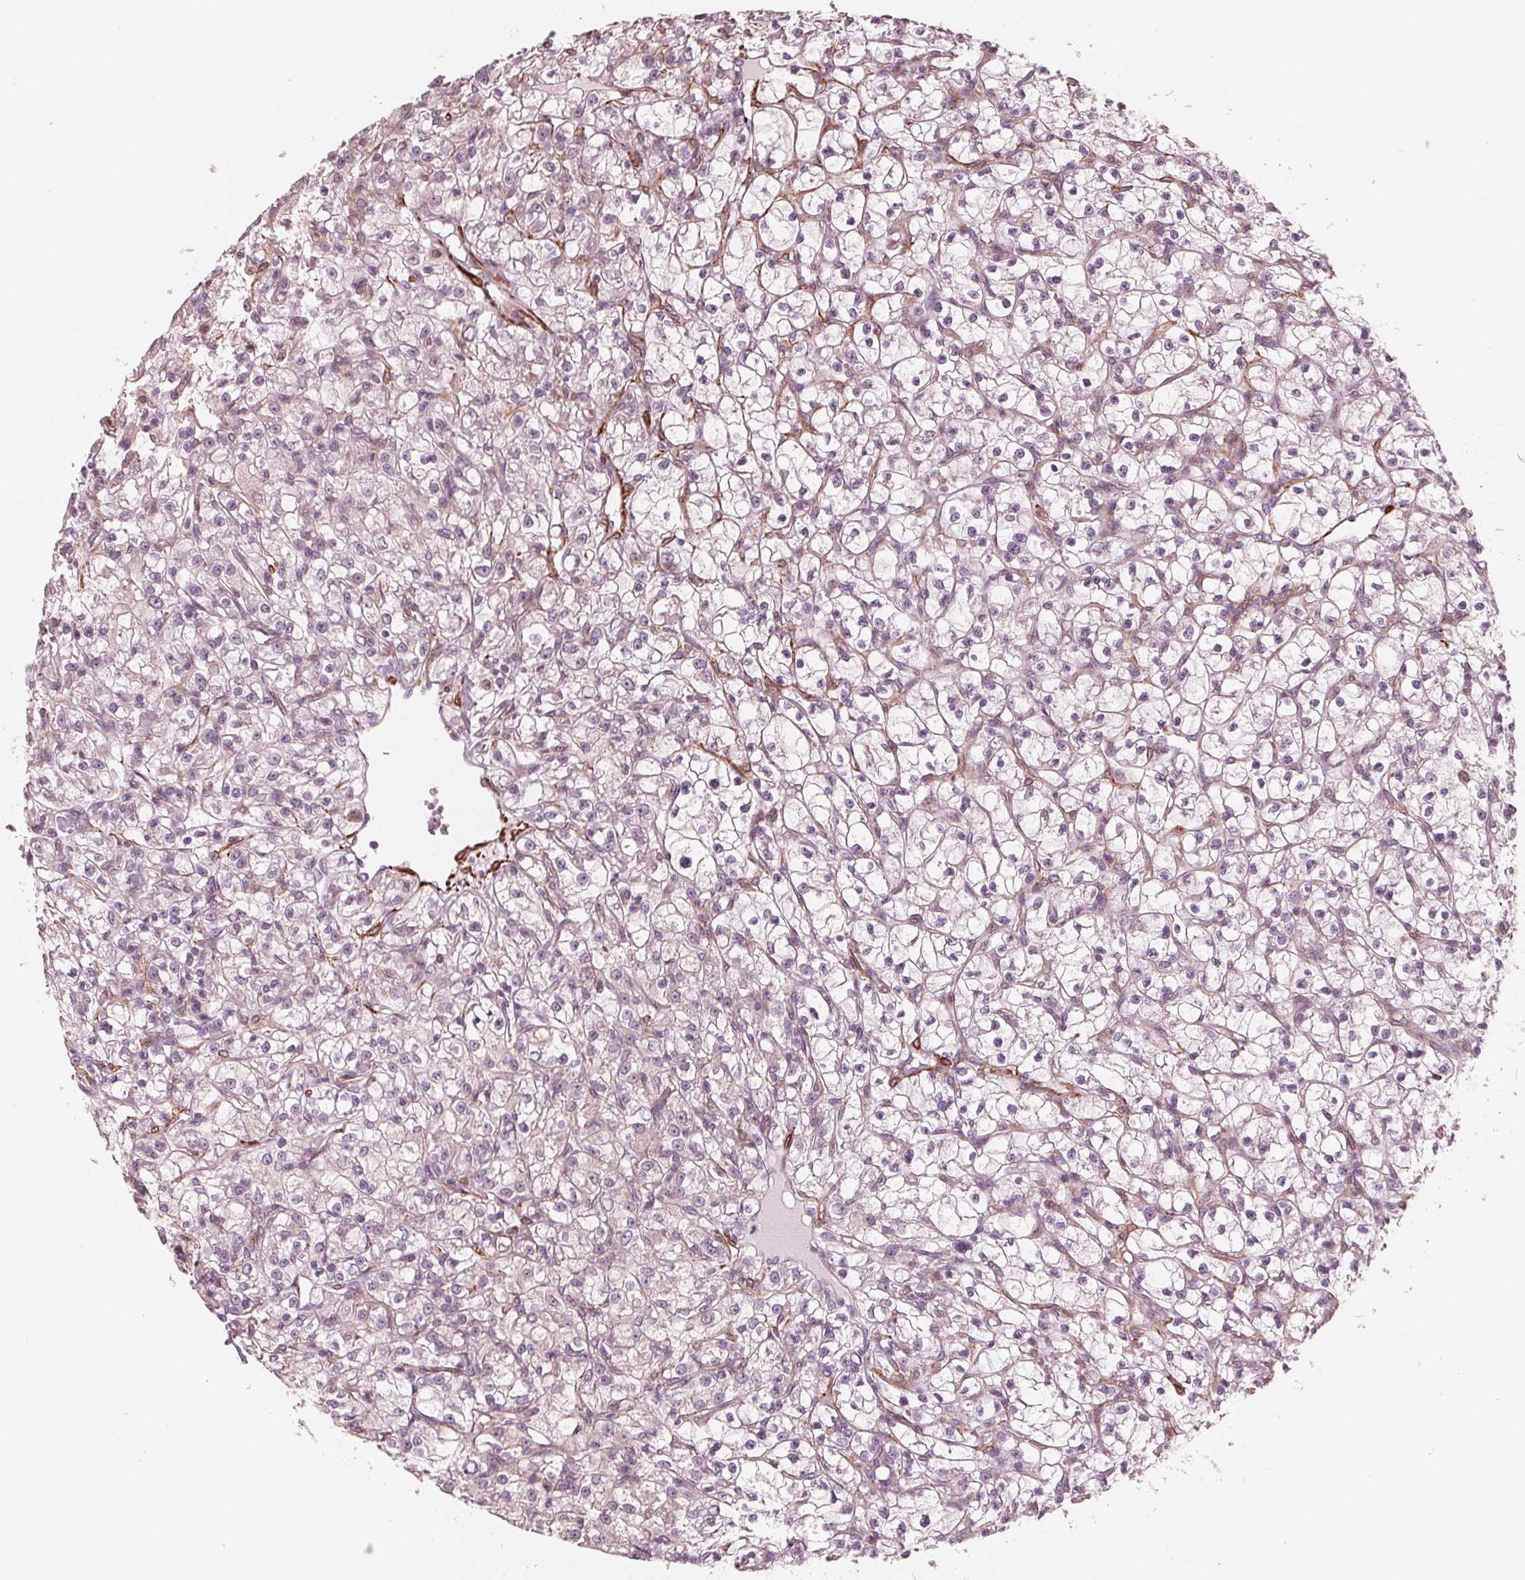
{"staining": {"intensity": "negative", "quantity": "none", "location": "none"}, "tissue": "renal cancer", "cell_type": "Tumor cells", "image_type": "cancer", "snomed": [{"axis": "morphology", "description": "Adenocarcinoma, NOS"}, {"axis": "topography", "description": "Kidney"}], "caption": "Human renal adenocarcinoma stained for a protein using IHC shows no positivity in tumor cells.", "gene": "MIER3", "patient": {"sex": "female", "age": 59}}